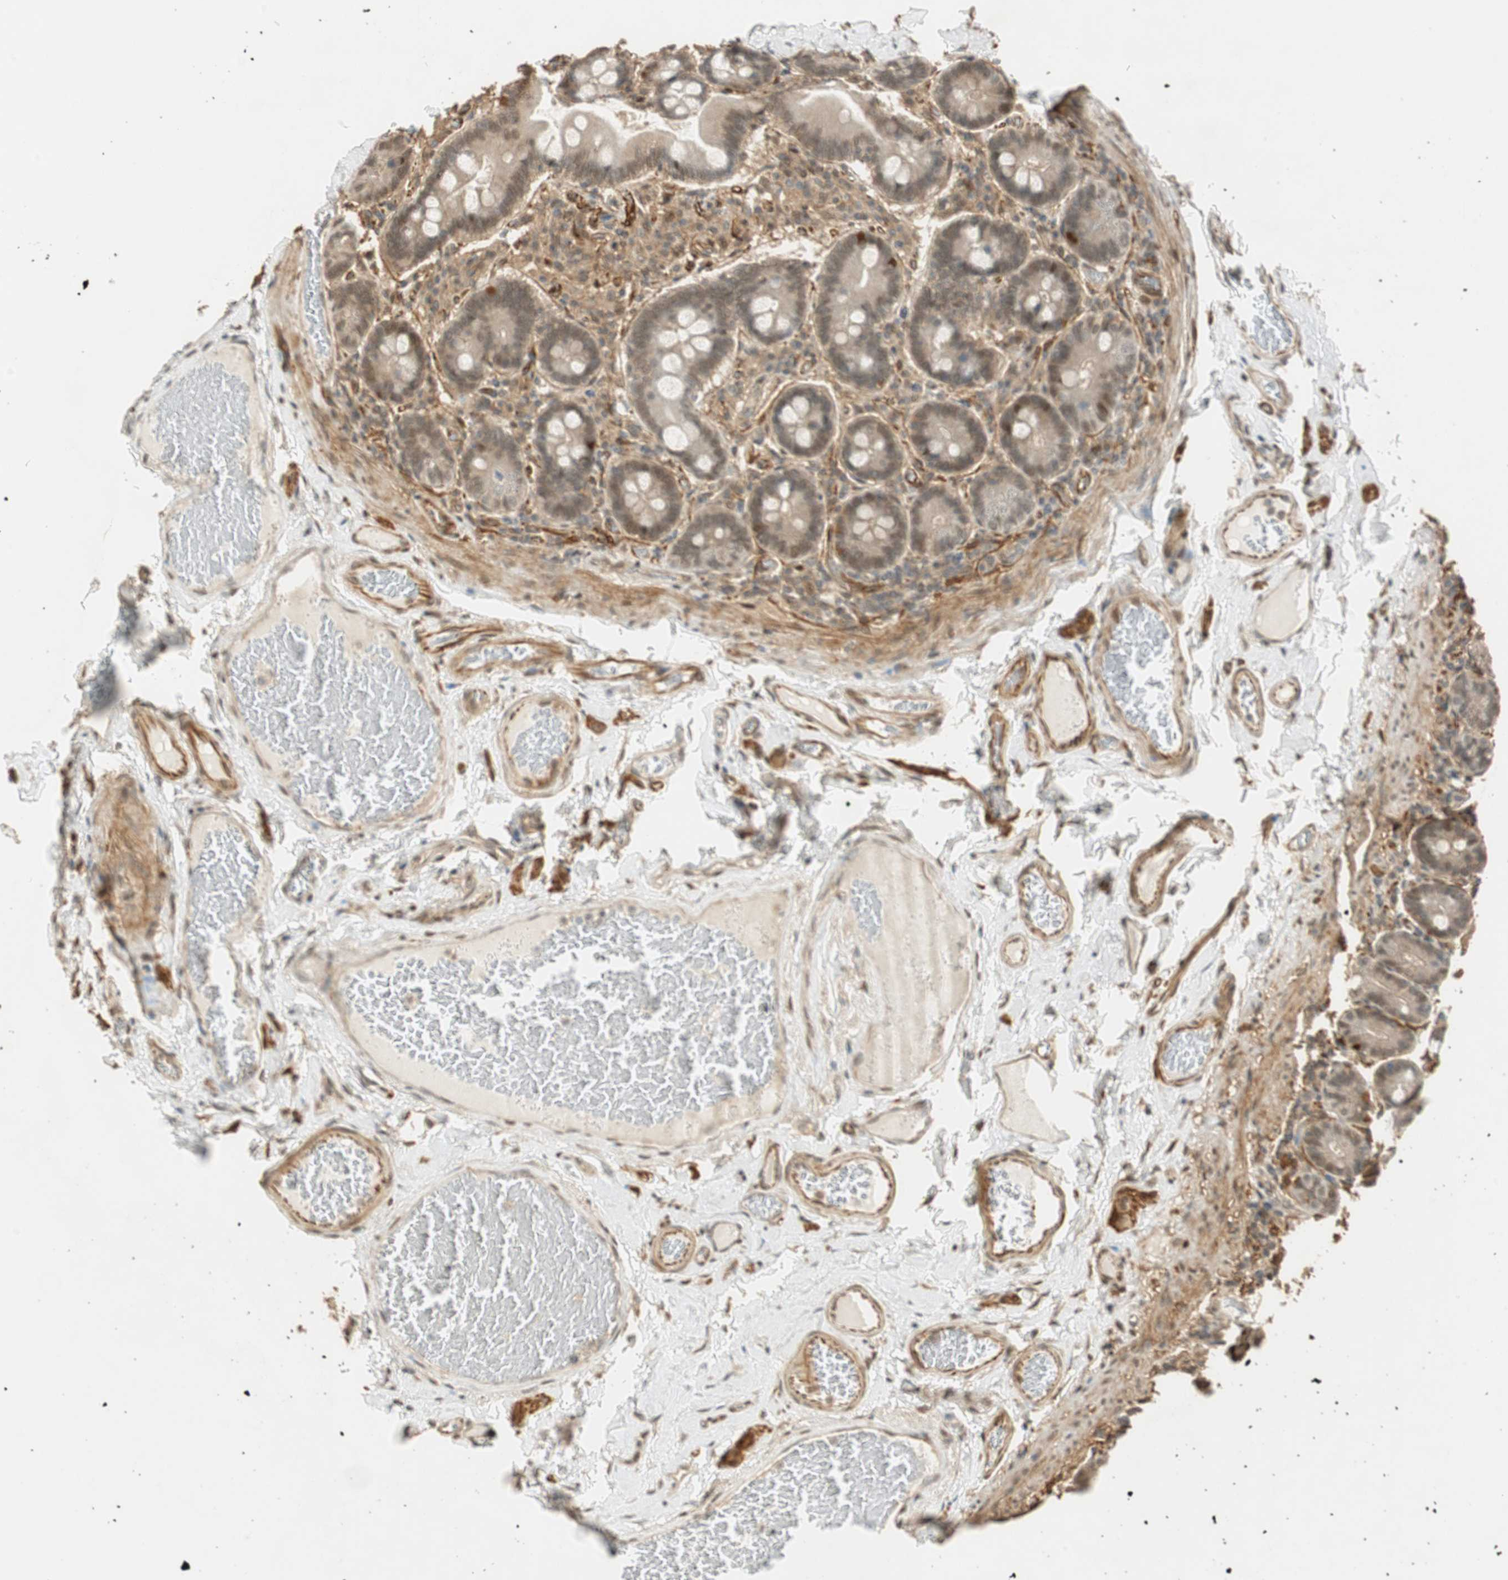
{"staining": {"intensity": "strong", "quantity": "<25%", "location": "cytoplasmic/membranous,nuclear"}, "tissue": "duodenum", "cell_type": "Glandular cells", "image_type": "normal", "snomed": [{"axis": "morphology", "description": "Normal tissue, NOS"}, {"axis": "topography", "description": "Duodenum"}], "caption": "Immunohistochemical staining of normal human duodenum shows strong cytoplasmic/membranous,nuclear protein staining in approximately <25% of glandular cells. The staining is performed using DAB brown chromogen to label protein expression. The nuclei are counter-stained blue using hematoxylin.", "gene": "NES", "patient": {"sex": "male", "age": 66}}